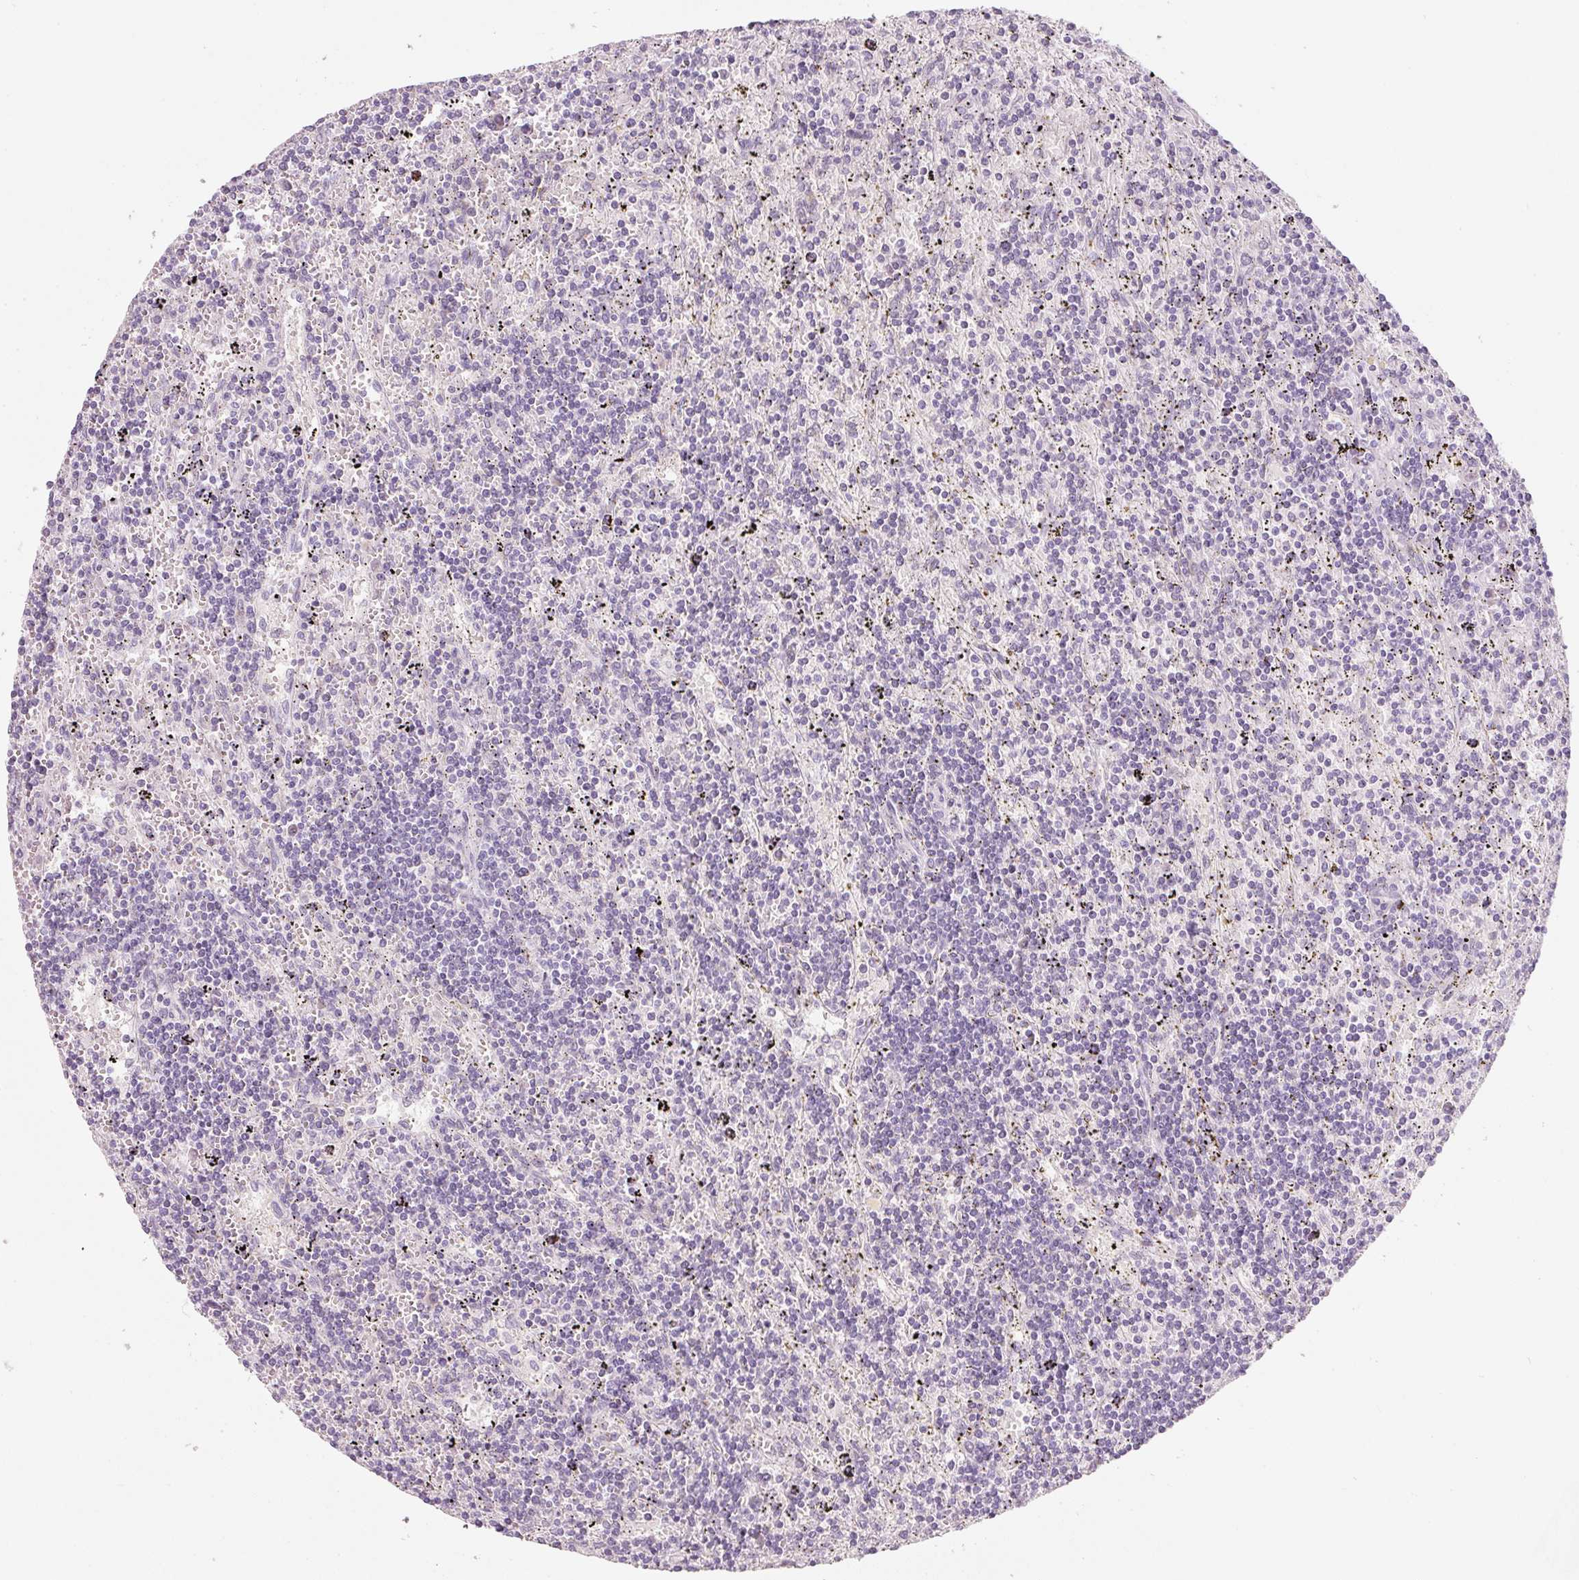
{"staining": {"intensity": "negative", "quantity": "none", "location": "none"}, "tissue": "lymphoma", "cell_type": "Tumor cells", "image_type": "cancer", "snomed": [{"axis": "morphology", "description": "Malignant lymphoma, non-Hodgkin's type, Low grade"}, {"axis": "topography", "description": "Spleen"}], "caption": "A high-resolution image shows IHC staining of low-grade malignant lymphoma, non-Hodgkin's type, which exhibits no significant staining in tumor cells.", "gene": "ENSG00000206549", "patient": {"sex": "male", "age": 76}}